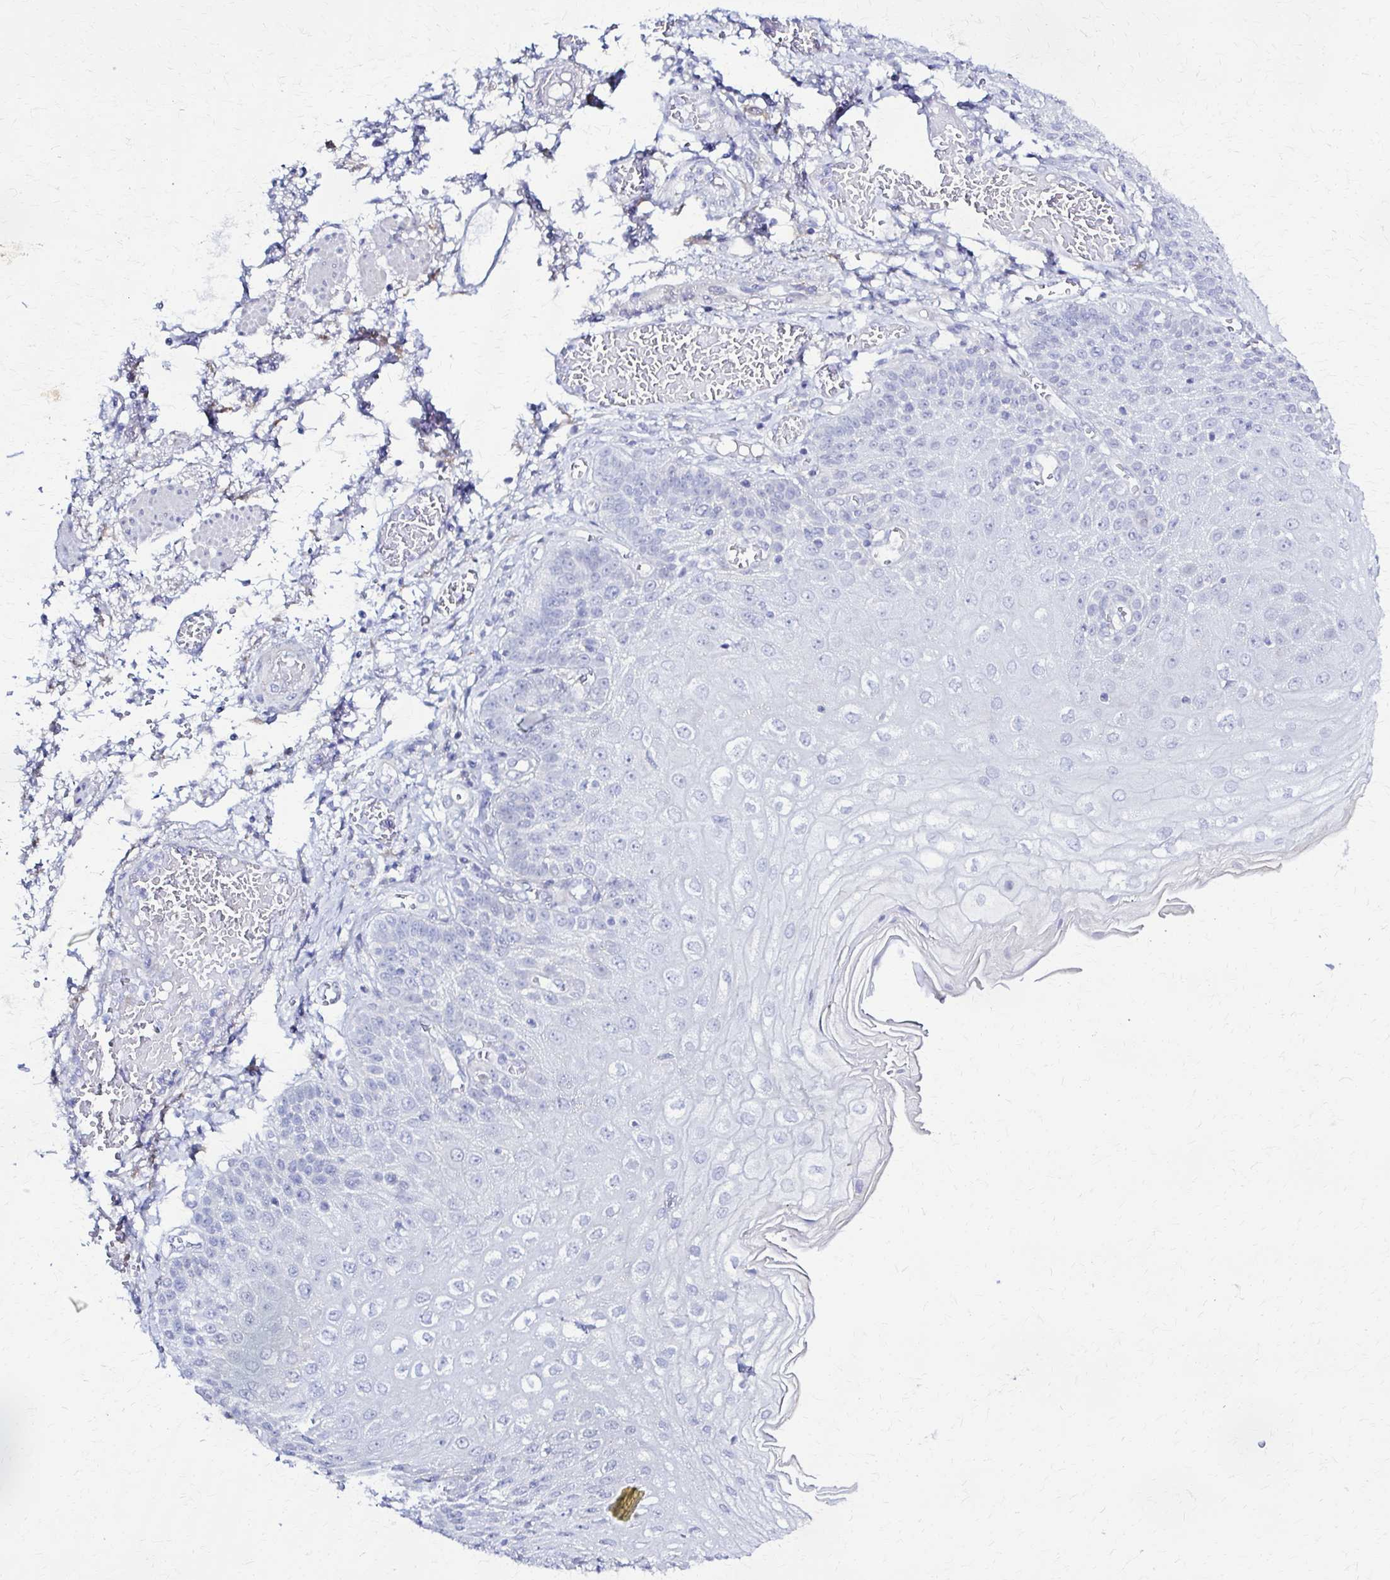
{"staining": {"intensity": "negative", "quantity": "none", "location": "none"}, "tissue": "esophagus", "cell_type": "Squamous epithelial cells", "image_type": "normal", "snomed": [{"axis": "morphology", "description": "Normal tissue, NOS"}, {"axis": "morphology", "description": "Adenocarcinoma, NOS"}, {"axis": "topography", "description": "Esophagus"}], "caption": "DAB immunohistochemical staining of unremarkable human esophagus shows no significant expression in squamous epithelial cells. Brightfield microscopy of IHC stained with DAB (brown) and hematoxylin (blue), captured at high magnification.", "gene": "RHOBTB2", "patient": {"sex": "male", "age": 81}}